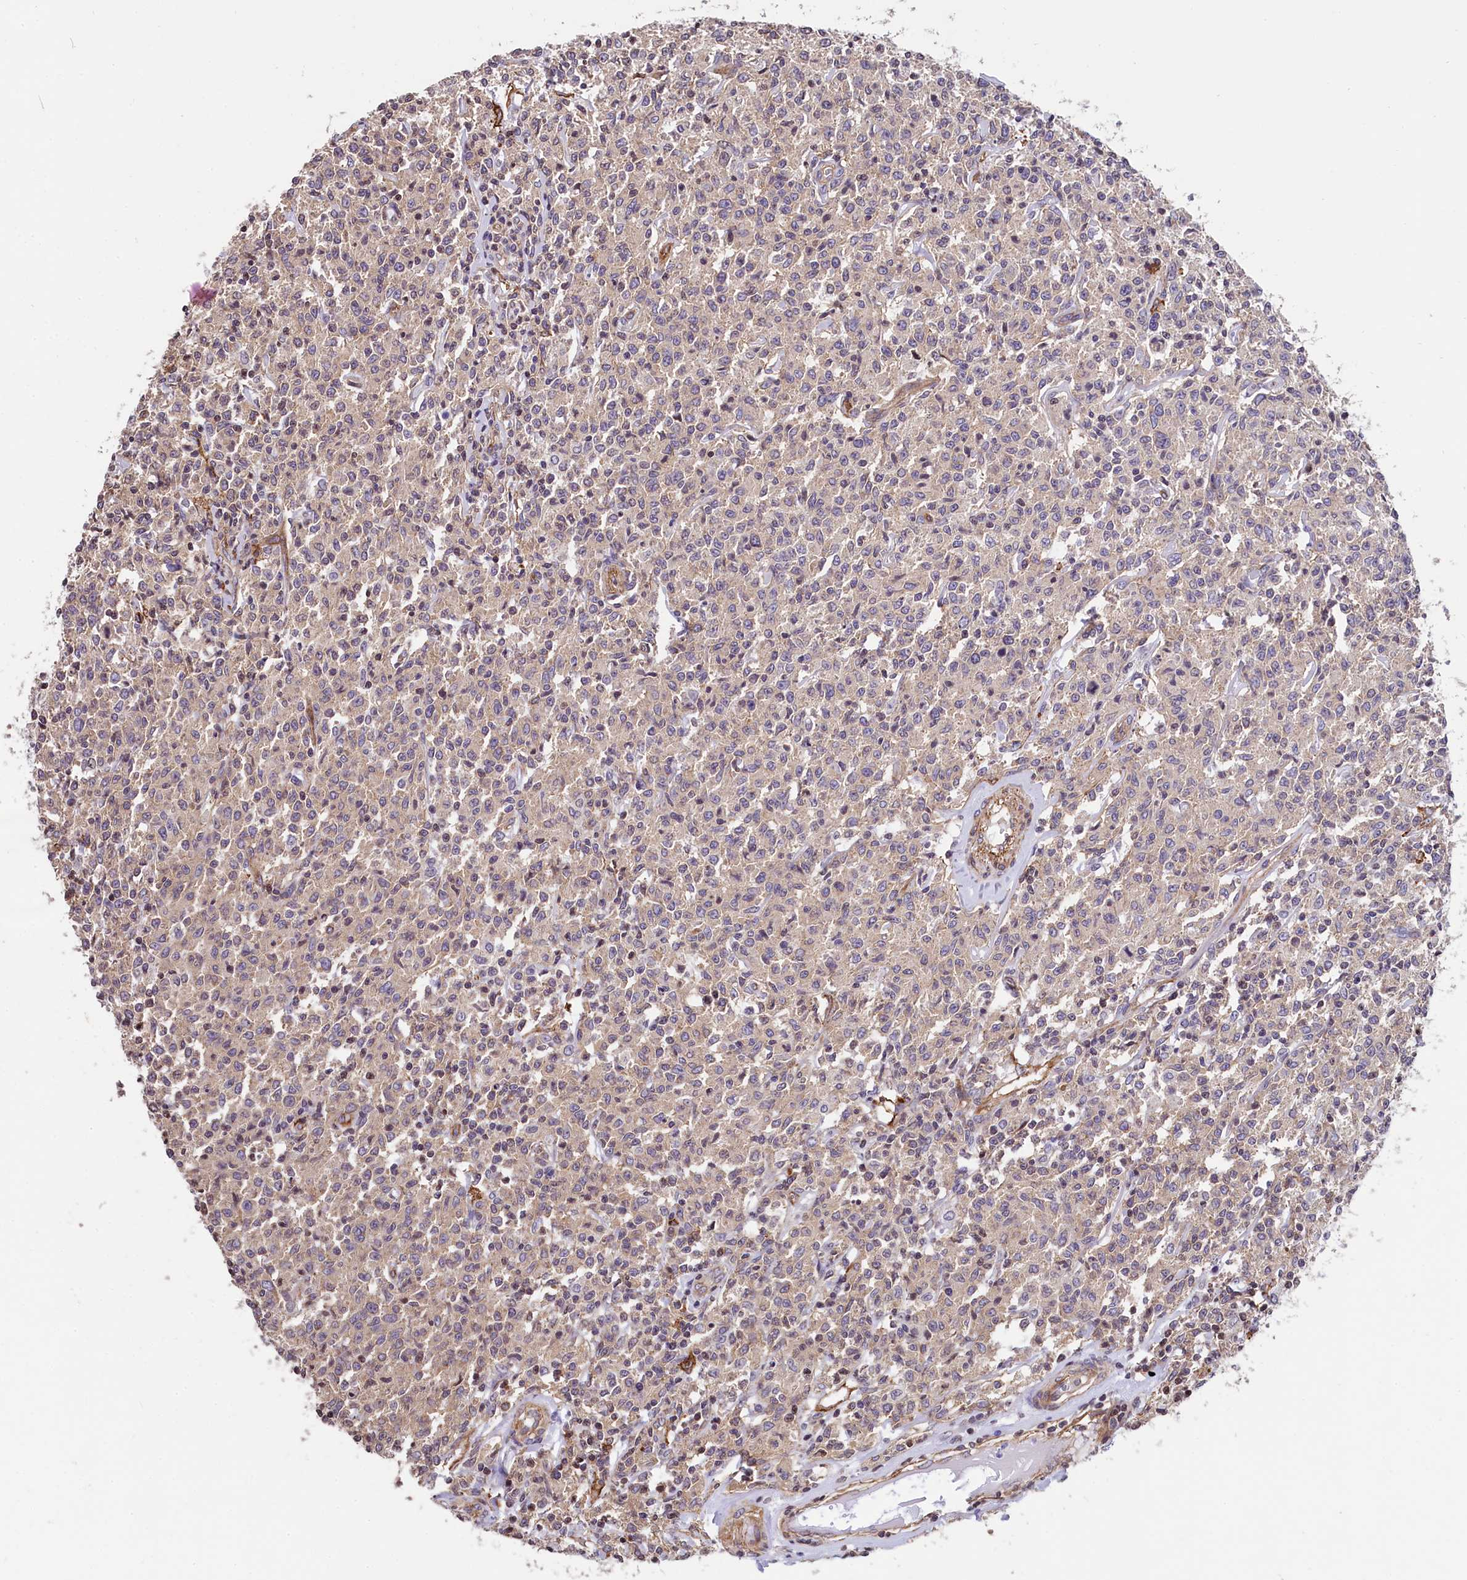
{"staining": {"intensity": "negative", "quantity": "none", "location": "none"}, "tissue": "lymphoma", "cell_type": "Tumor cells", "image_type": "cancer", "snomed": [{"axis": "morphology", "description": "Malignant lymphoma, non-Hodgkin's type, Low grade"}, {"axis": "topography", "description": "Small intestine"}], "caption": "Human low-grade malignant lymphoma, non-Hodgkin's type stained for a protein using immunohistochemistry (IHC) shows no positivity in tumor cells.", "gene": "ZNF2", "patient": {"sex": "female", "age": 59}}